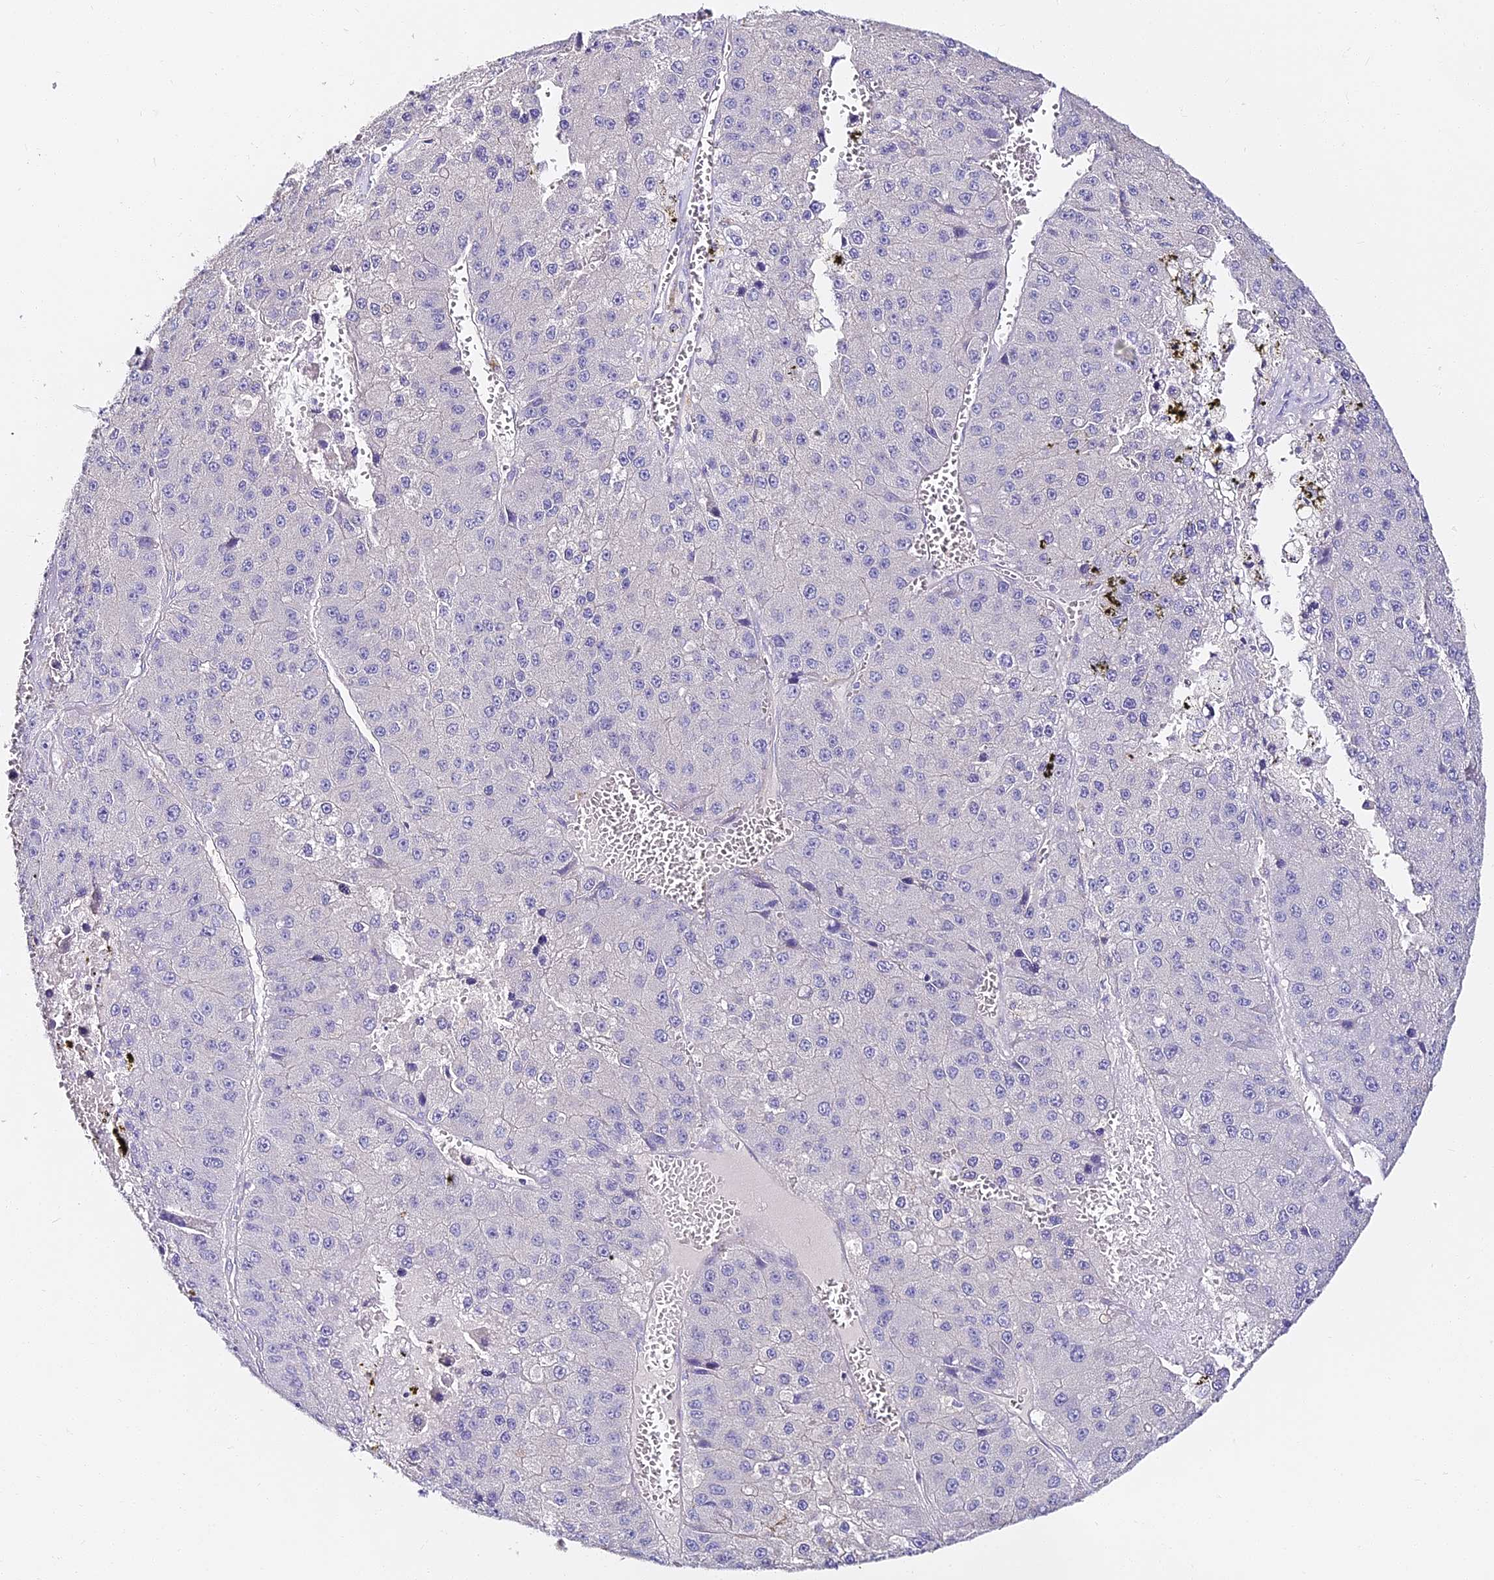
{"staining": {"intensity": "negative", "quantity": "none", "location": "none"}, "tissue": "liver cancer", "cell_type": "Tumor cells", "image_type": "cancer", "snomed": [{"axis": "morphology", "description": "Carcinoma, Hepatocellular, NOS"}, {"axis": "topography", "description": "Liver"}], "caption": "This histopathology image is of liver cancer (hepatocellular carcinoma) stained with immunohistochemistry to label a protein in brown with the nuclei are counter-stained blue. There is no positivity in tumor cells.", "gene": "ALPG", "patient": {"sex": "female", "age": 73}}